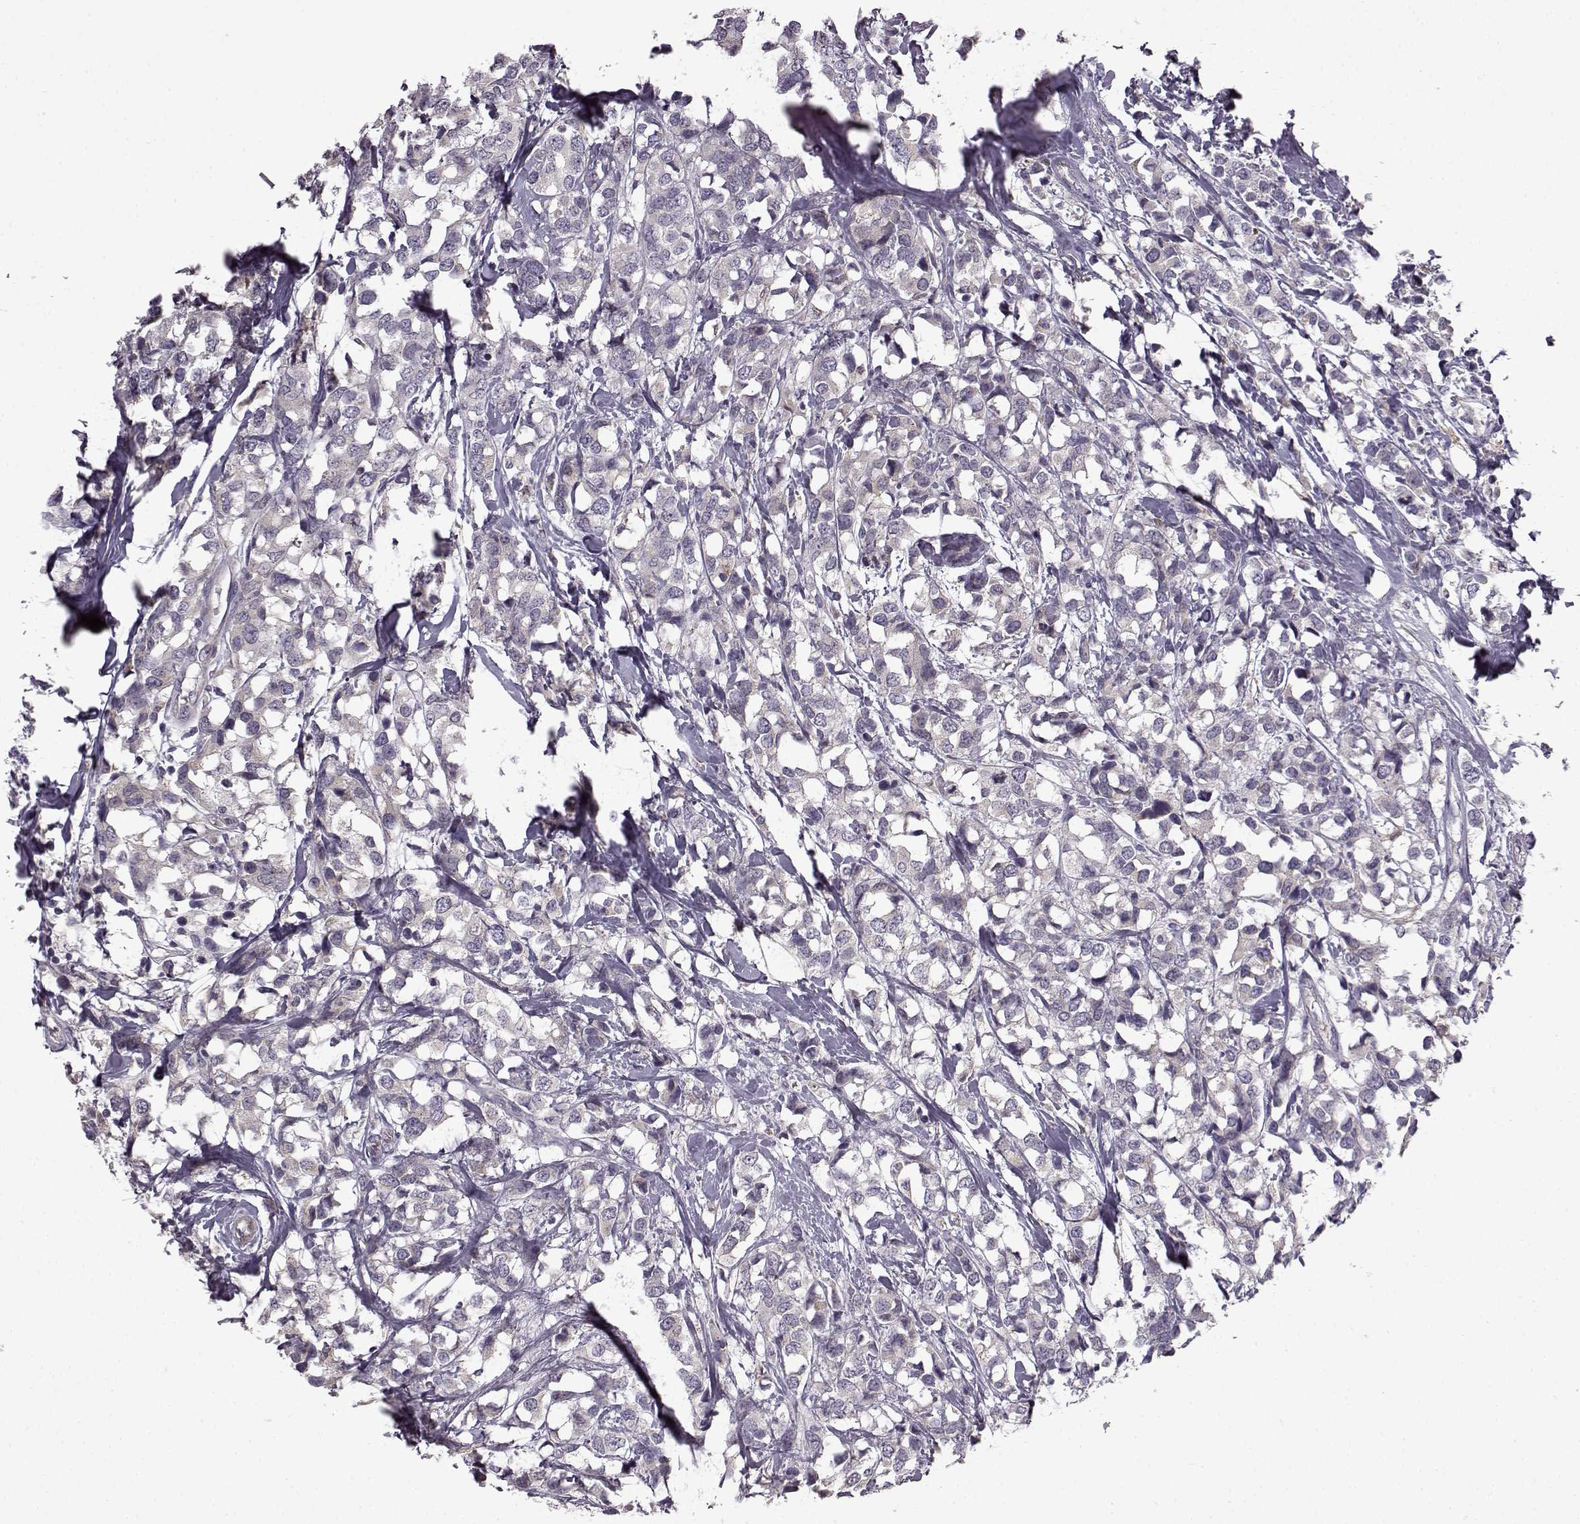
{"staining": {"intensity": "negative", "quantity": "none", "location": "none"}, "tissue": "breast cancer", "cell_type": "Tumor cells", "image_type": "cancer", "snomed": [{"axis": "morphology", "description": "Lobular carcinoma"}, {"axis": "topography", "description": "Breast"}], "caption": "Micrograph shows no significant protein positivity in tumor cells of breast cancer.", "gene": "B3GNT6", "patient": {"sex": "female", "age": 59}}